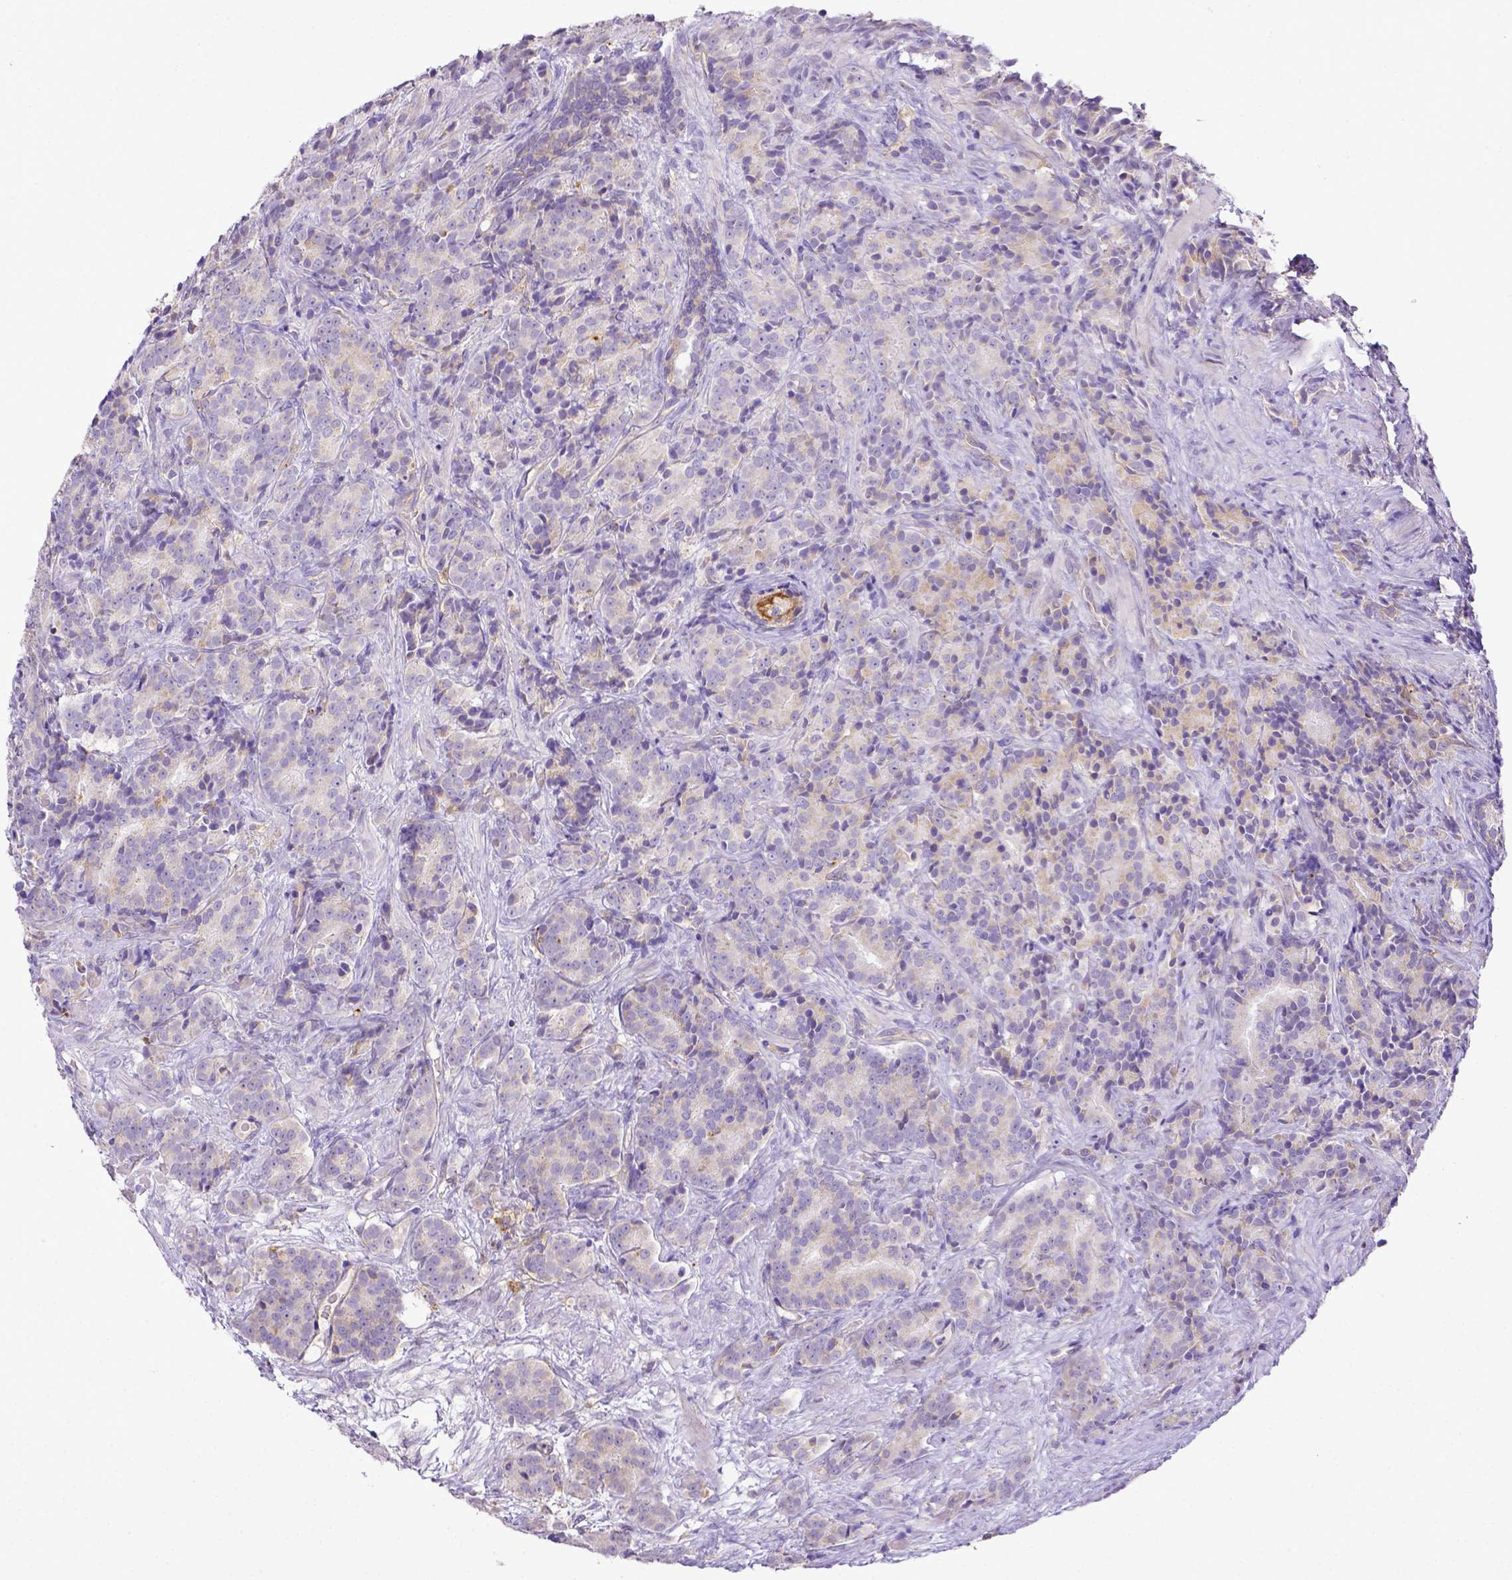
{"staining": {"intensity": "negative", "quantity": "none", "location": "none"}, "tissue": "prostate cancer", "cell_type": "Tumor cells", "image_type": "cancer", "snomed": [{"axis": "morphology", "description": "Adenocarcinoma, High grade"}, {"axis": "topography", "description": "Prostate"}], "caption": "Human high-grade adenocarcinoma (prostate) stained for a protein using immunohistochemistry demonstrates no staining in tumor cells.", "gene": "CD40", "patient": {"sex": "male", "age": 90}}